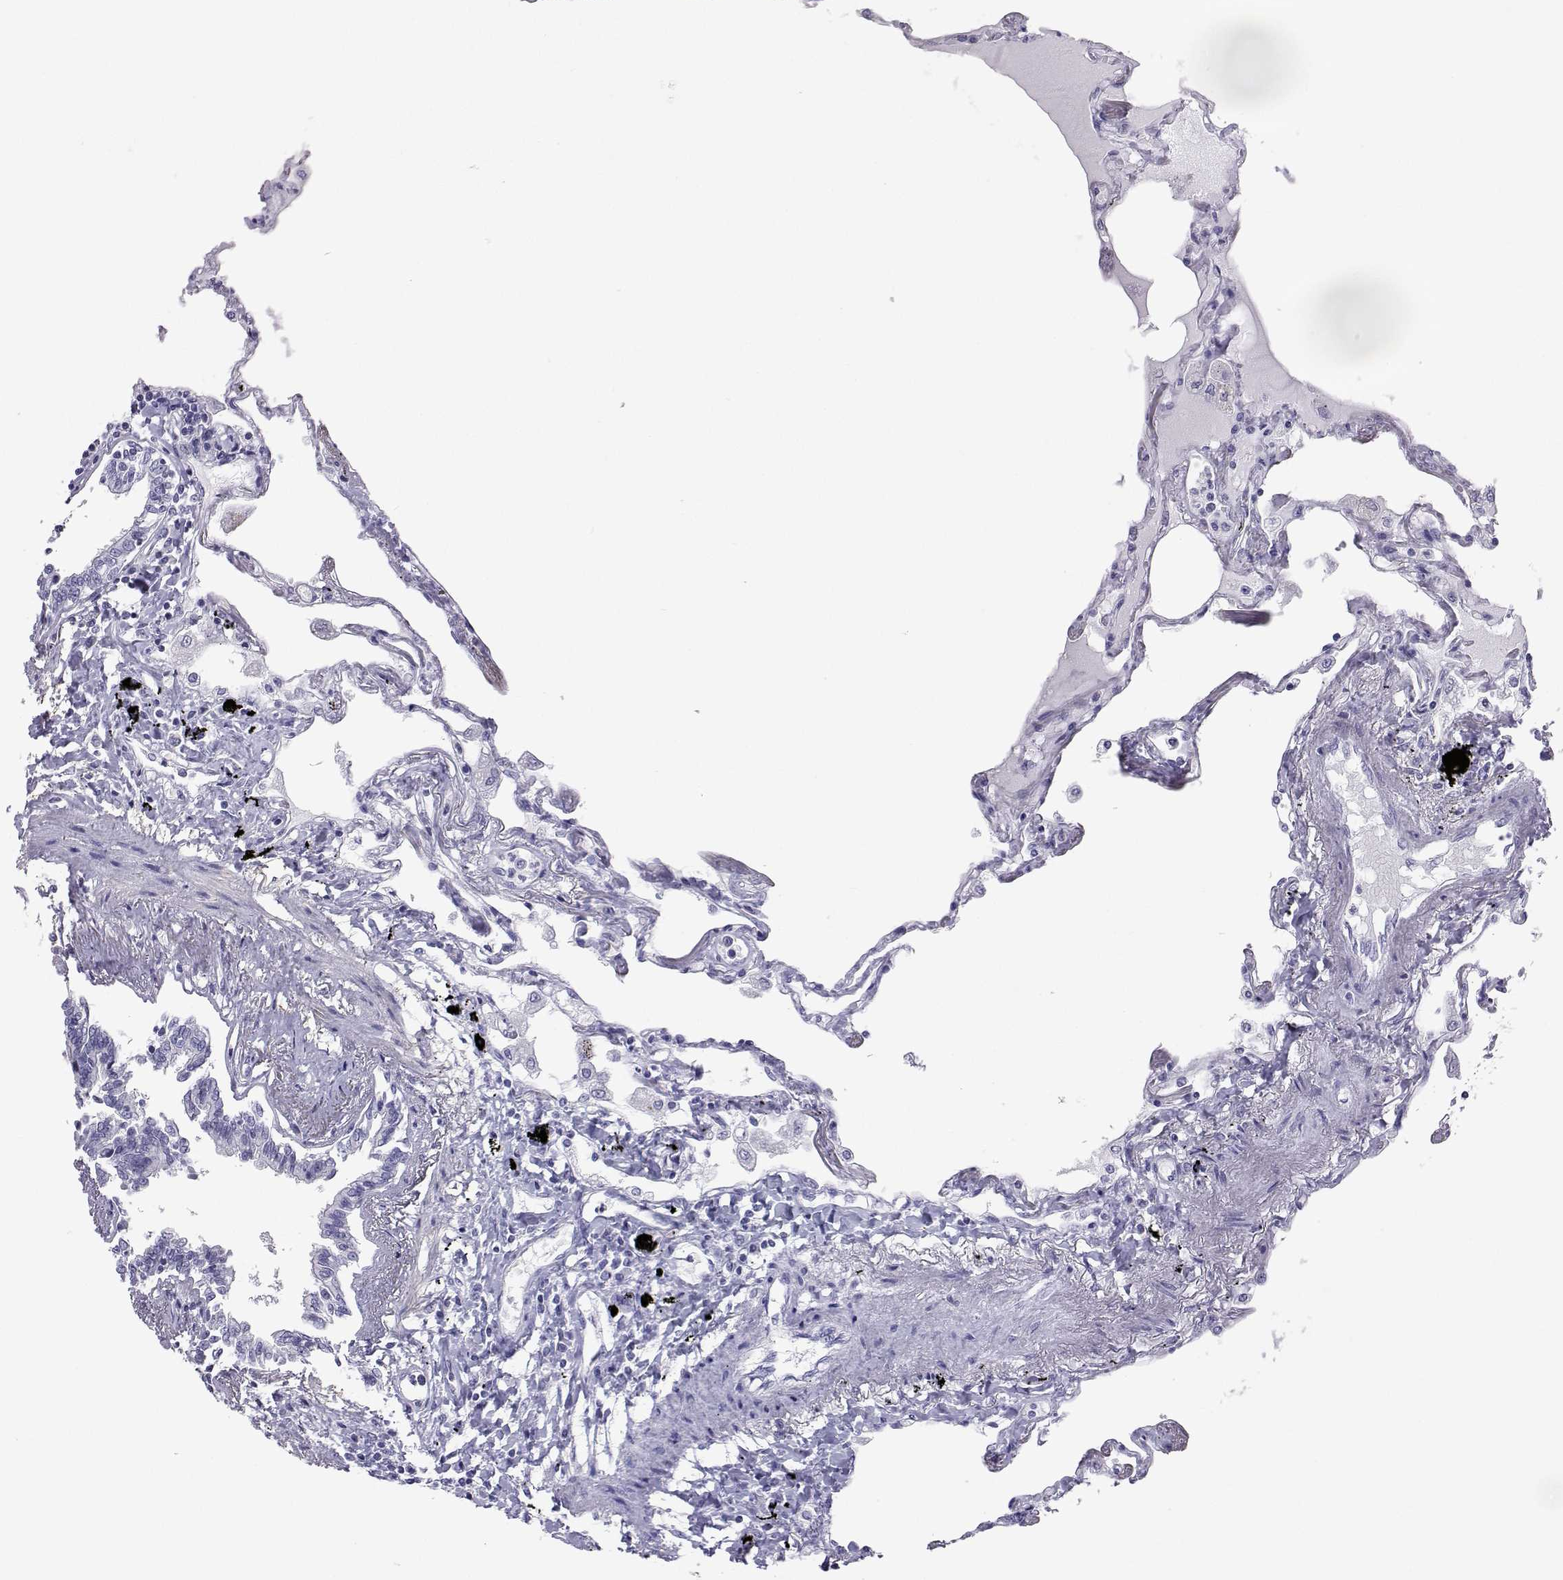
{"staining": {"intensity": "negative", "quantity": "none", "location": "none"}, "tissue": "lung", "cell_type": "Alveolar cells", "image_type": "normal", "snomed": [{"axis": "morphology", "description": "Normal tissue, NOS"}, {"axis": "morphology", "description": "Adenocarcinoma, NOS"}, {"axis": "topography", "description": "Cartilage tissue"}, {"axis": "topography", "description": "Lung"}], "caption": "IHC image of benign lung: human lung stained with DAB reveals no significant protein expression in alveolar cells. (DAB (3,3'-diaminobenzidine) immunohistochemistry with hematoxylin counter stain).", "gene": "PLIN4", "patient": {"sex": "female", "age": 67}}